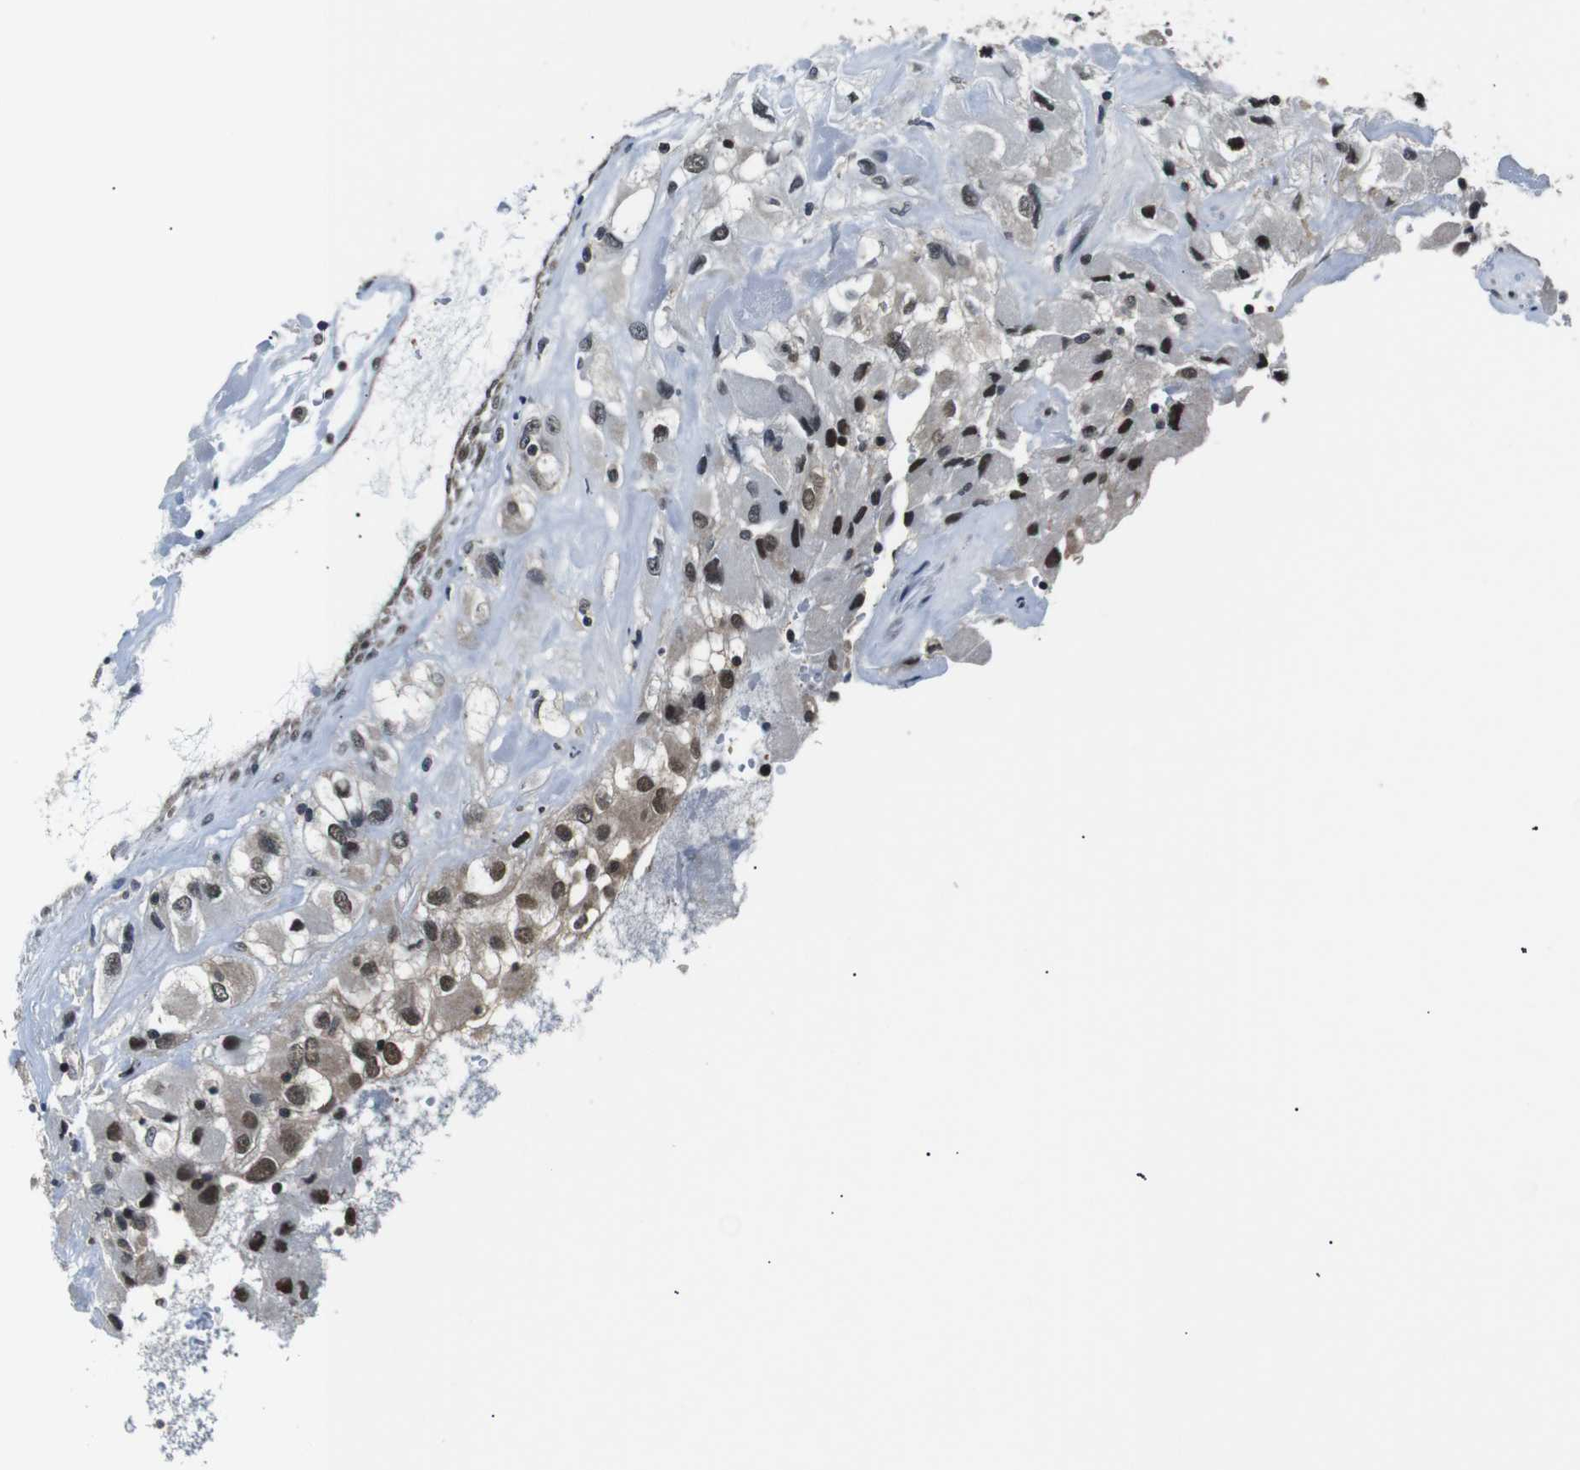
{"staining": {"intensity": "moderate", "quantity": ">75%", "location": "cytoplasmic/membranous,nuclear"}, "tissue": "renal cancer", "cell_type": "Tumor cells", "image_type": "cancer", "snomed": [{"axis": "morphology", "description": "Adenocarcinoma, NOS"}, {"axis": "topography", "description": "Kidney"}], "caption": "The micrograph displays staining of renal adenocarcinoma, revealing moderate cytoplasmic/membranous and nuclear protein staining (brown color) within tumor cells.", "gene": "SKP1", "patient": {"sex": "female", "age": 52}}